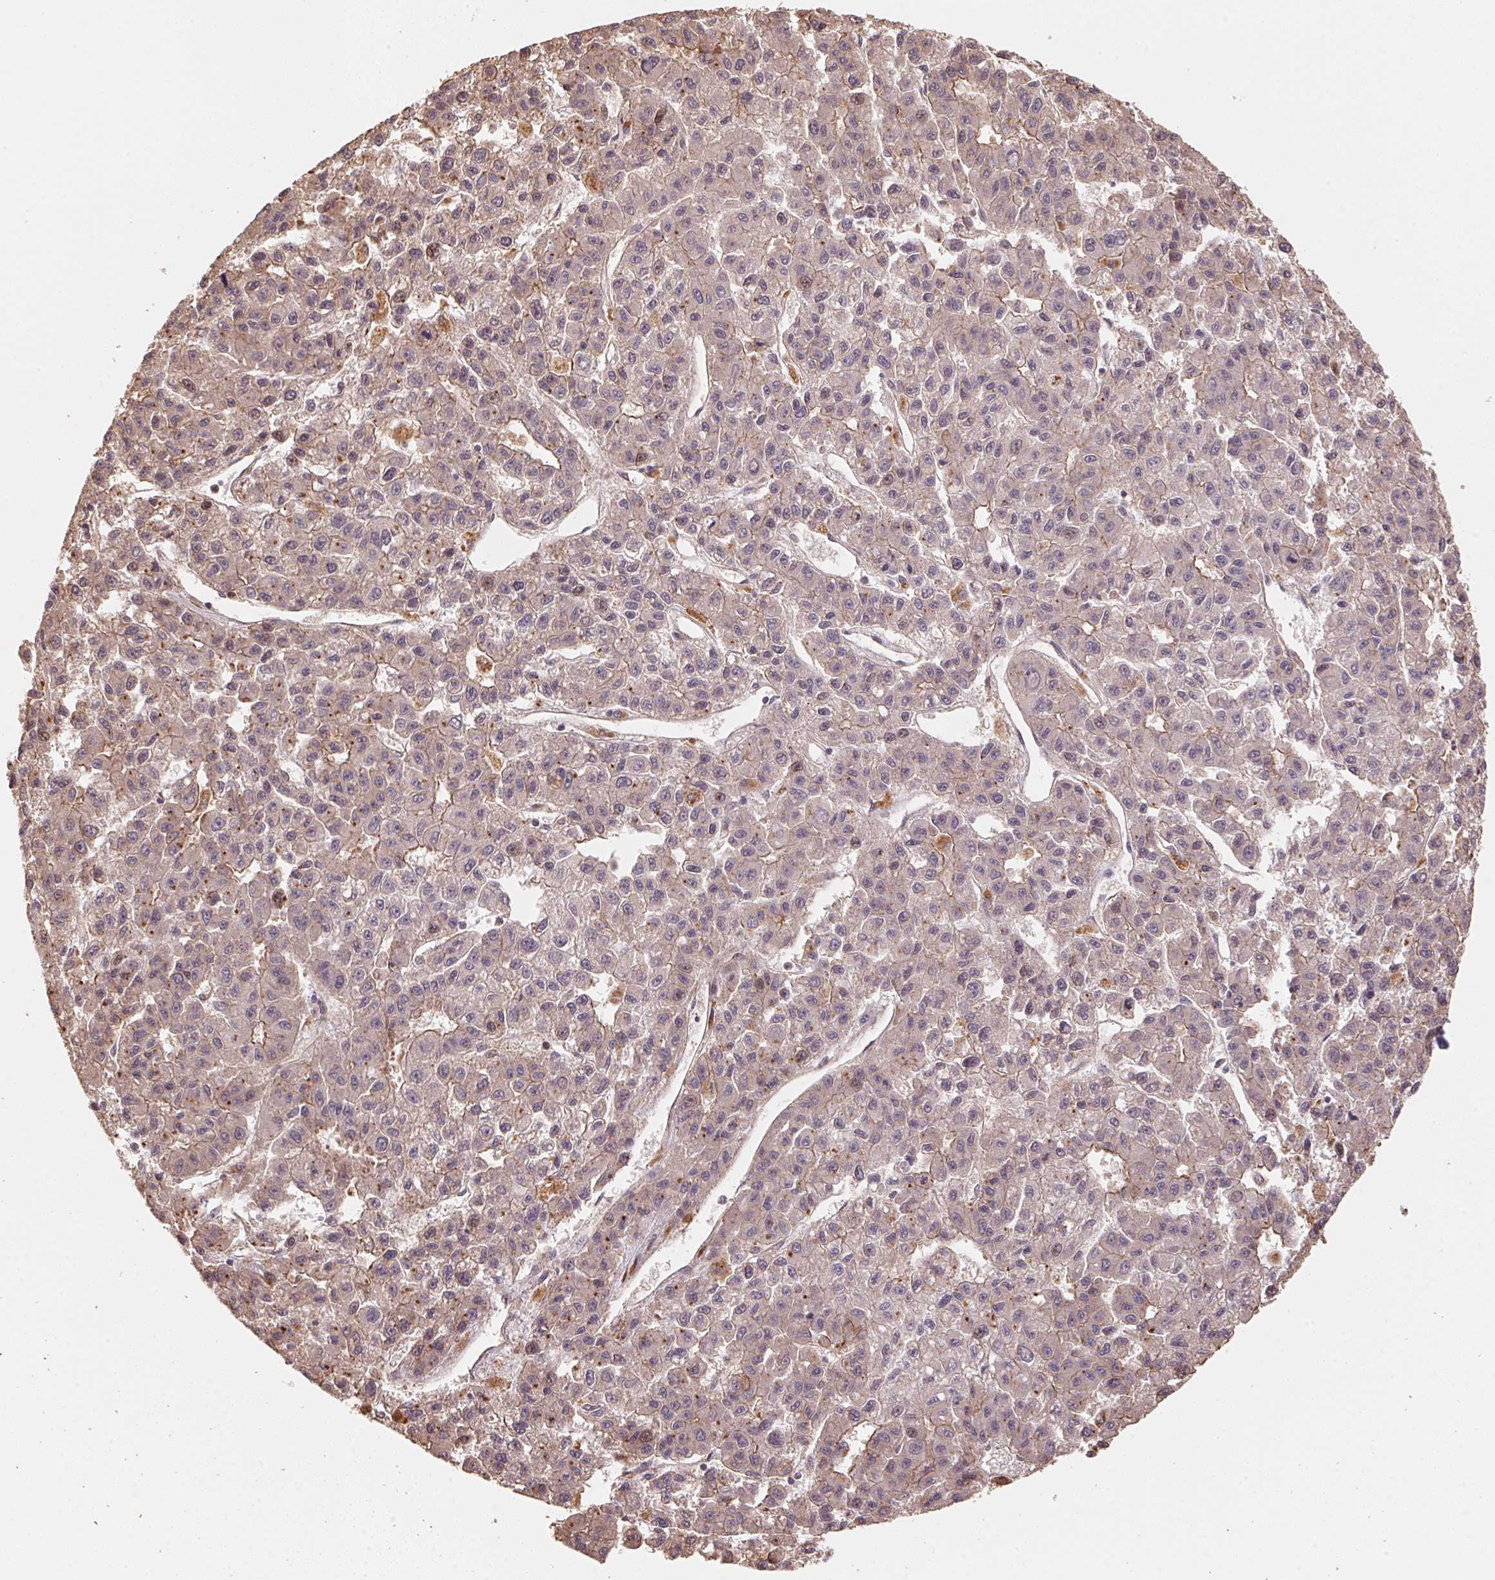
{"staining": {"intensity": "moderate", "quantity": "<25%", "location": "cytoplasmic/membranous"}, "tissue": "liver cancer", "cell_type": "Tumor cells", "image_type": "cancer", "snomed": [{"axis": "morphology", "description": "Carcinoma, Hepatocellular, NOS"}, {"axis": "topography", "description": "Liver"}], "caption": "Tumor cells exhibit moderate cytoplasmic/membranous positivity in about <25% of cells in hepatocellular carcinoma (liver).", "gene": "TMEM222", "patient": {"sex": "male", "age": 70}}